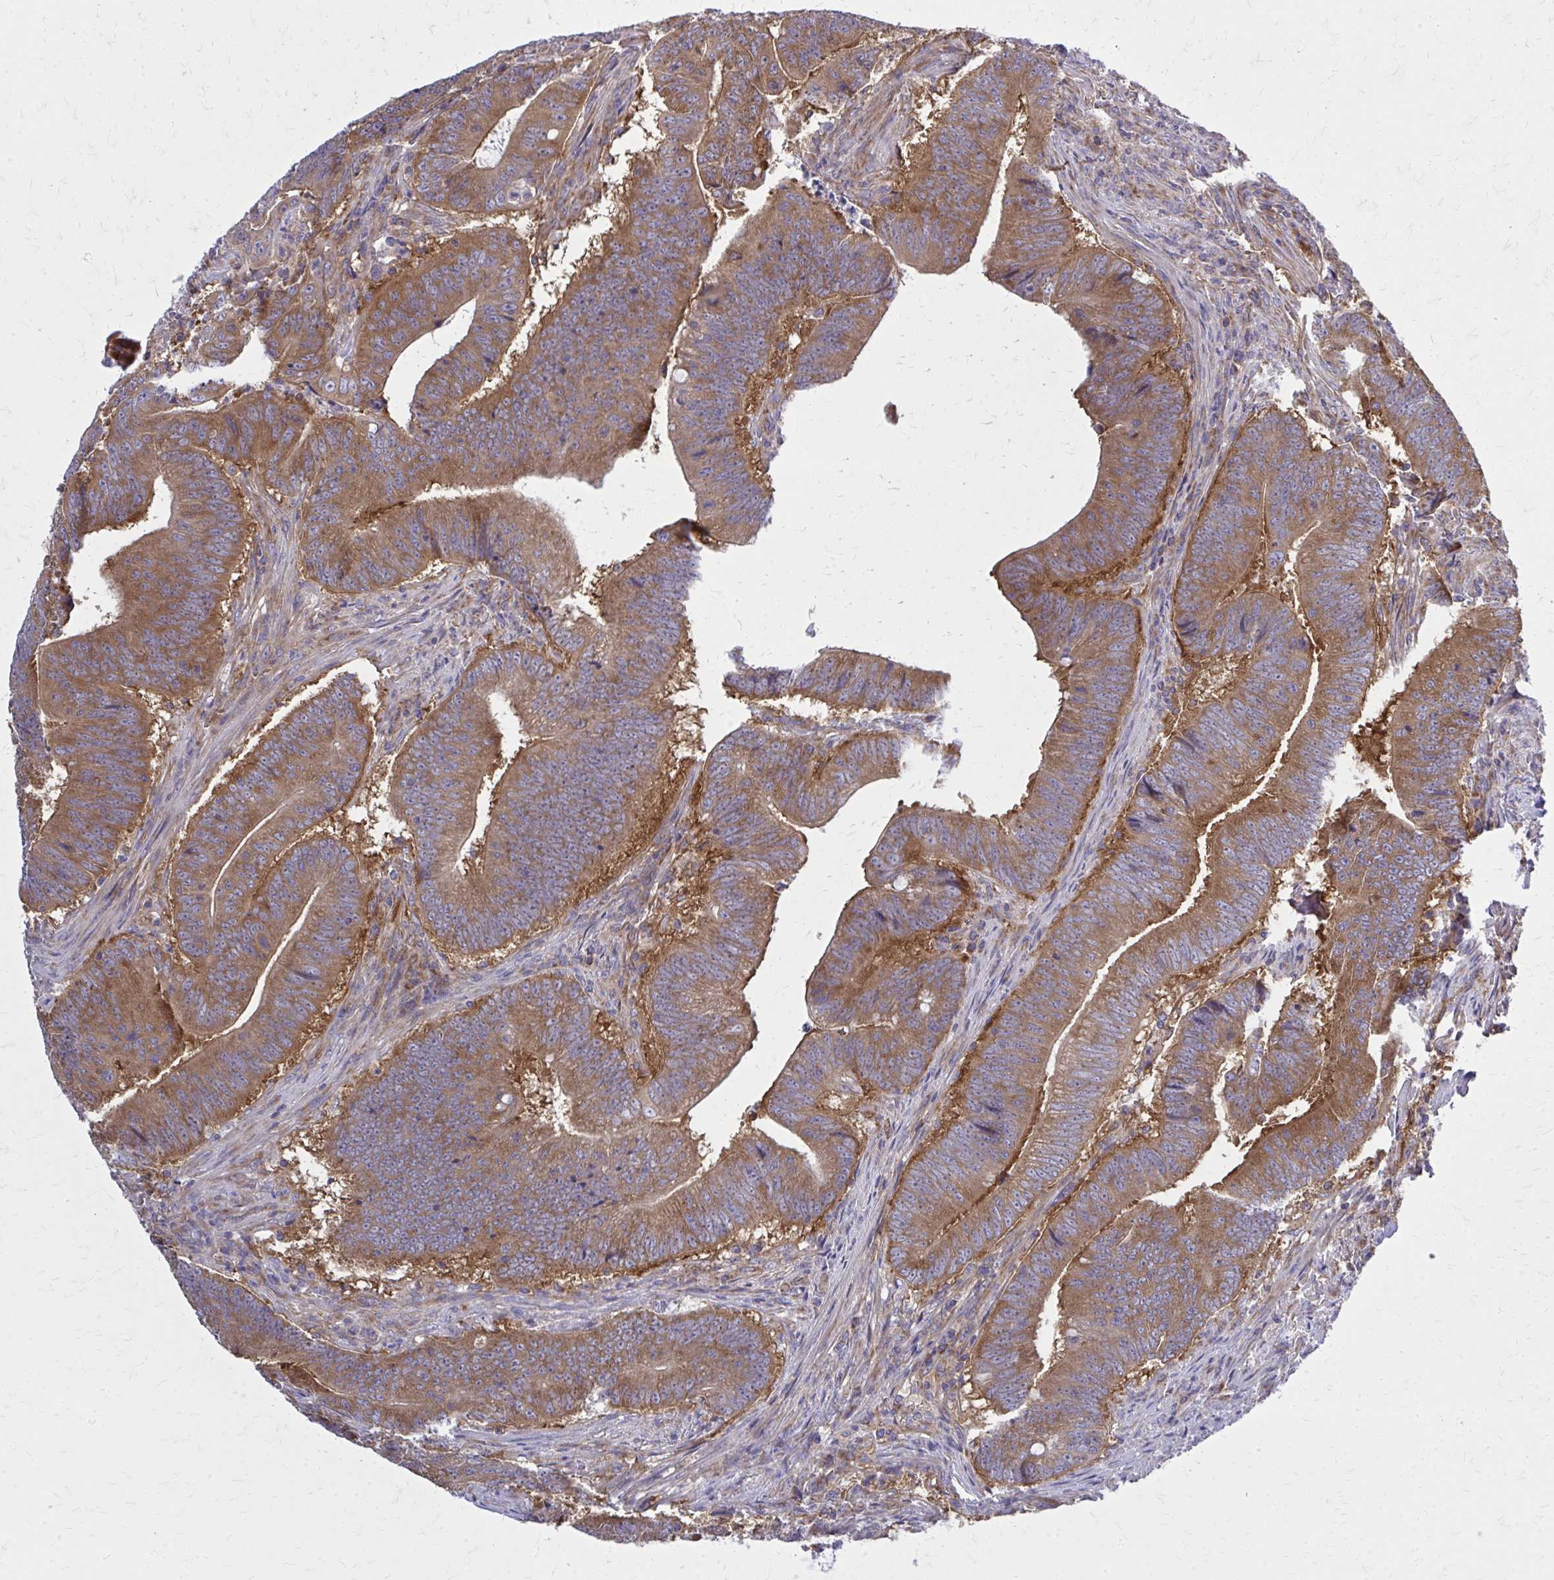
{"staining": {"intensity": "strong", "quantity": ">75%", "location": "cytoplasmic/membranous"}, "tissue": "colorectal cancer", "cell_type": "Tumor cells", "image_type": "cancer", "snomed": [{"axis": "morphology", "description": "Adenocarcinoma, NOS"}, {"axis": "topography", "description": "Colon"}], "caption": "Immunohistochemical staining of human colorectal cancer demonstrates strong cytoplasmic/membranous protein expression in approximately >75% of tumor cells.", "gene": "PDK4", "patient": {"sex": "female", "age": 87}}